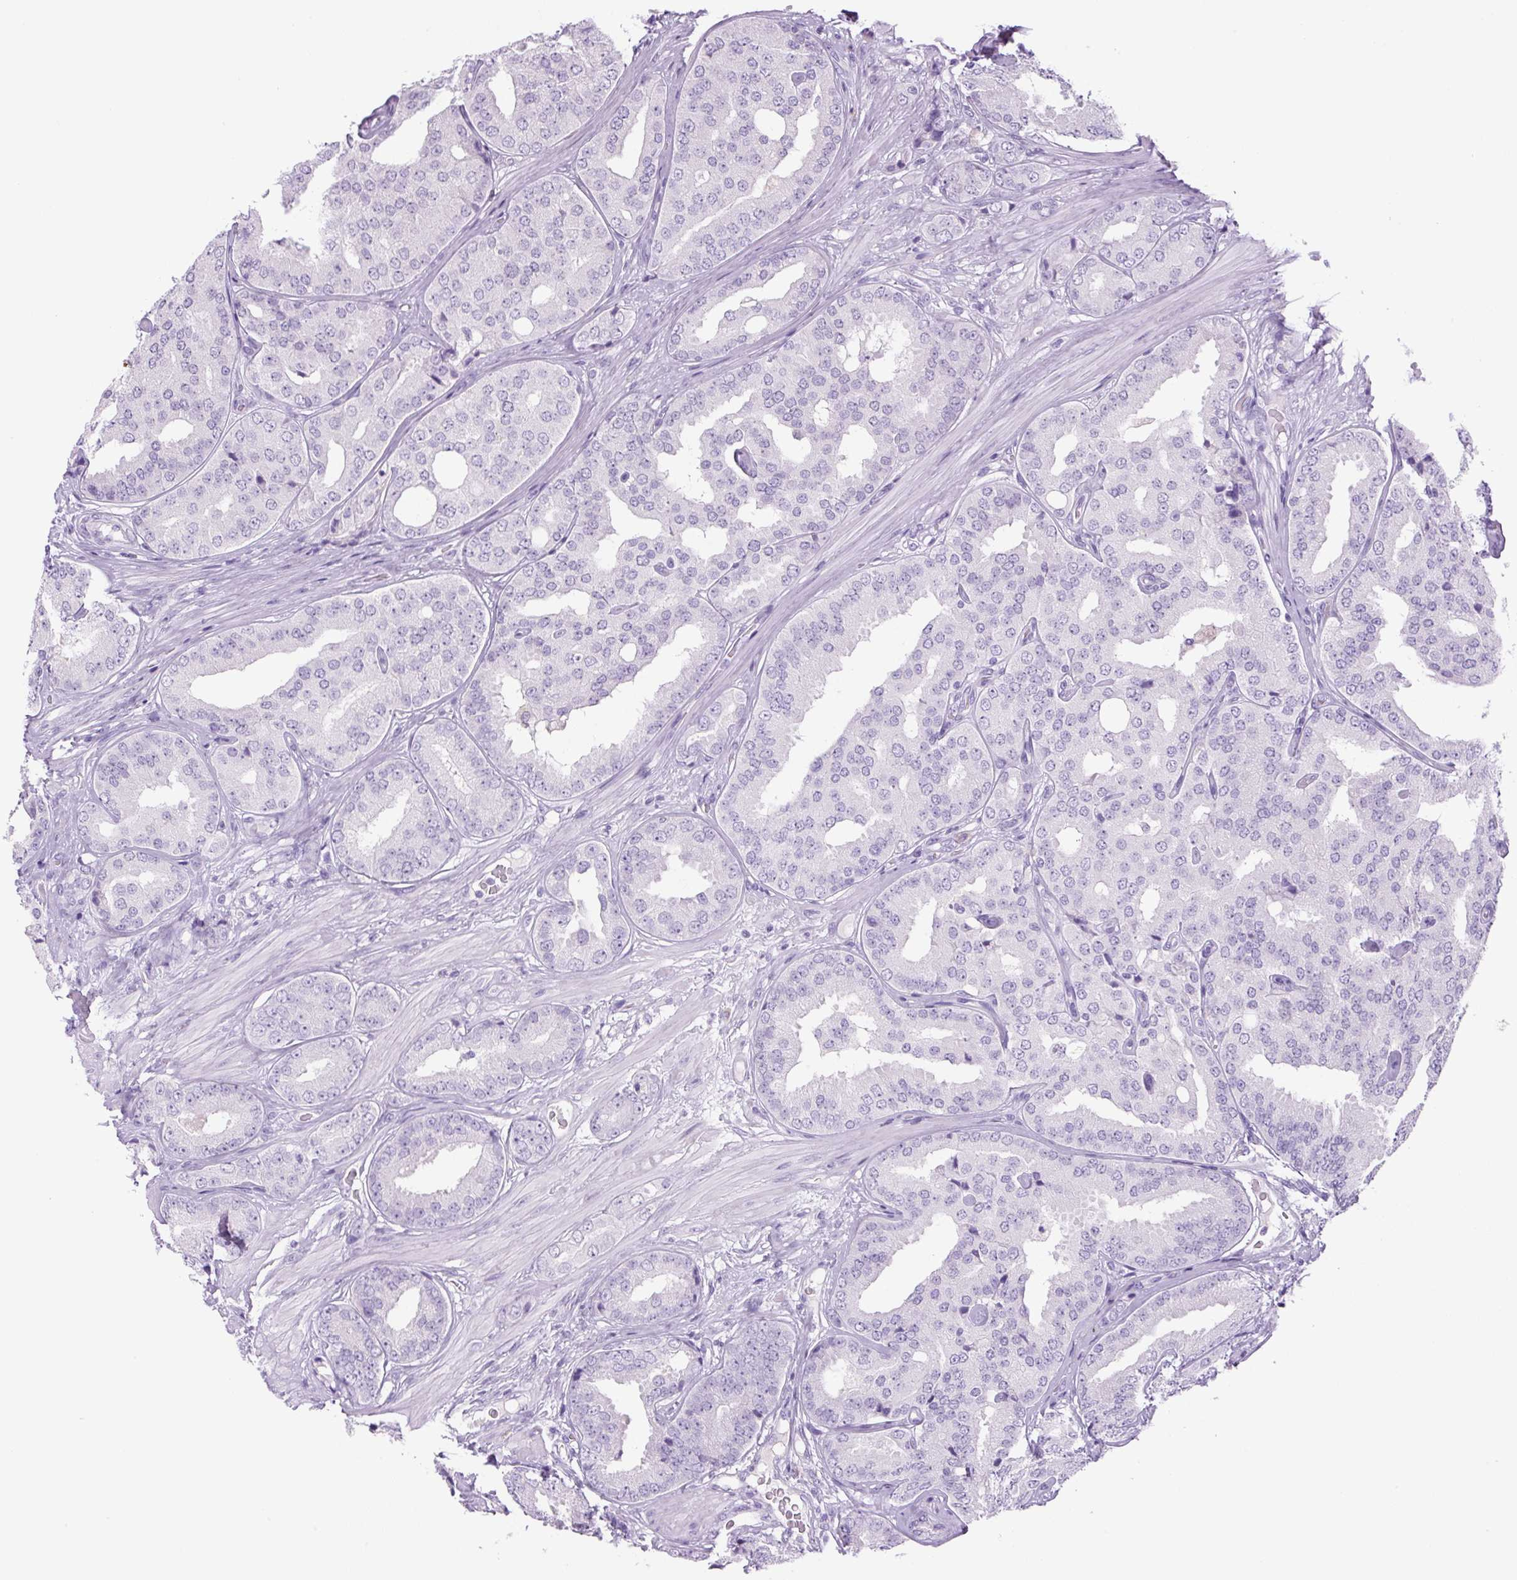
{"staining": {"intensity": "negative", "quantity": "none", "location": "none"}, "tissue": "prostate cancer", "cell_type": "Tumor cells", "image_type": "cancer", "snomed": [{"axis": "morphology", "description": "Adenocarcinoma, High grade"}, {"axis": "topography", "description": "Prostate"}], "caption": "Prostate cancer stained for a protein using immunohistochemistry demonstrates no positivity tumor cells.", "gene": "PRRT1", "patient": {"sex": "male", "age": 63}}